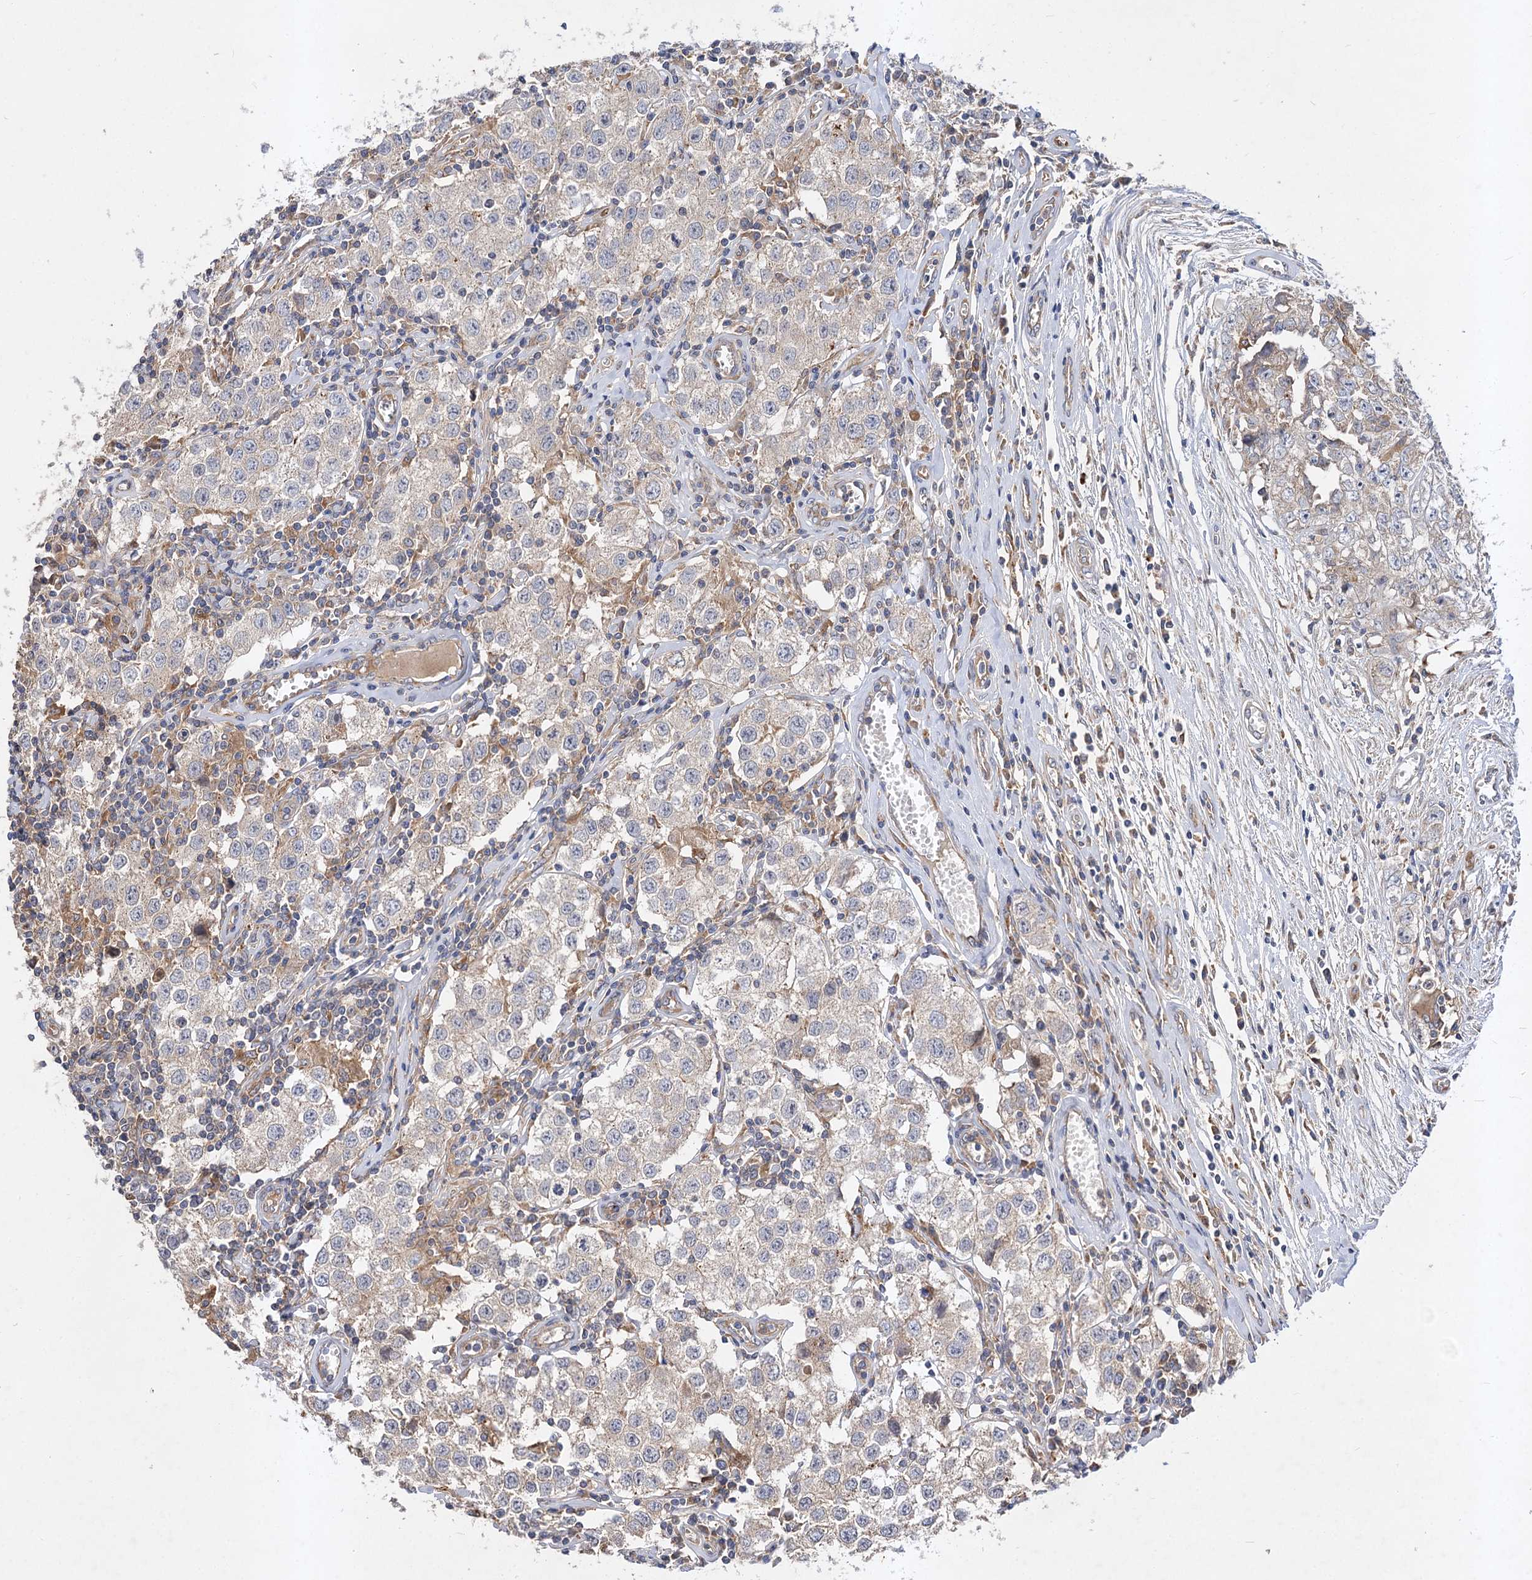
{"staining": {"intensity": "negative", "quantity": "none", "location": "none"}, "tissue": "testis cancer", "cell_type": "Tumor cells", "image_type": "cancer", "snomed": [{"axis": "morphology", "description": "Seminoma, NOS"}, {"axis": "morphology", "description": "Carcinoma, Embryonal, NOS"}, {"axis": "topography", "description": "Testis"}], "caption": "The image exhibits no staining of tumor cells in testis cancer.", "gene": "PATL1", "patient": {"sex": "male", "age": 43}}